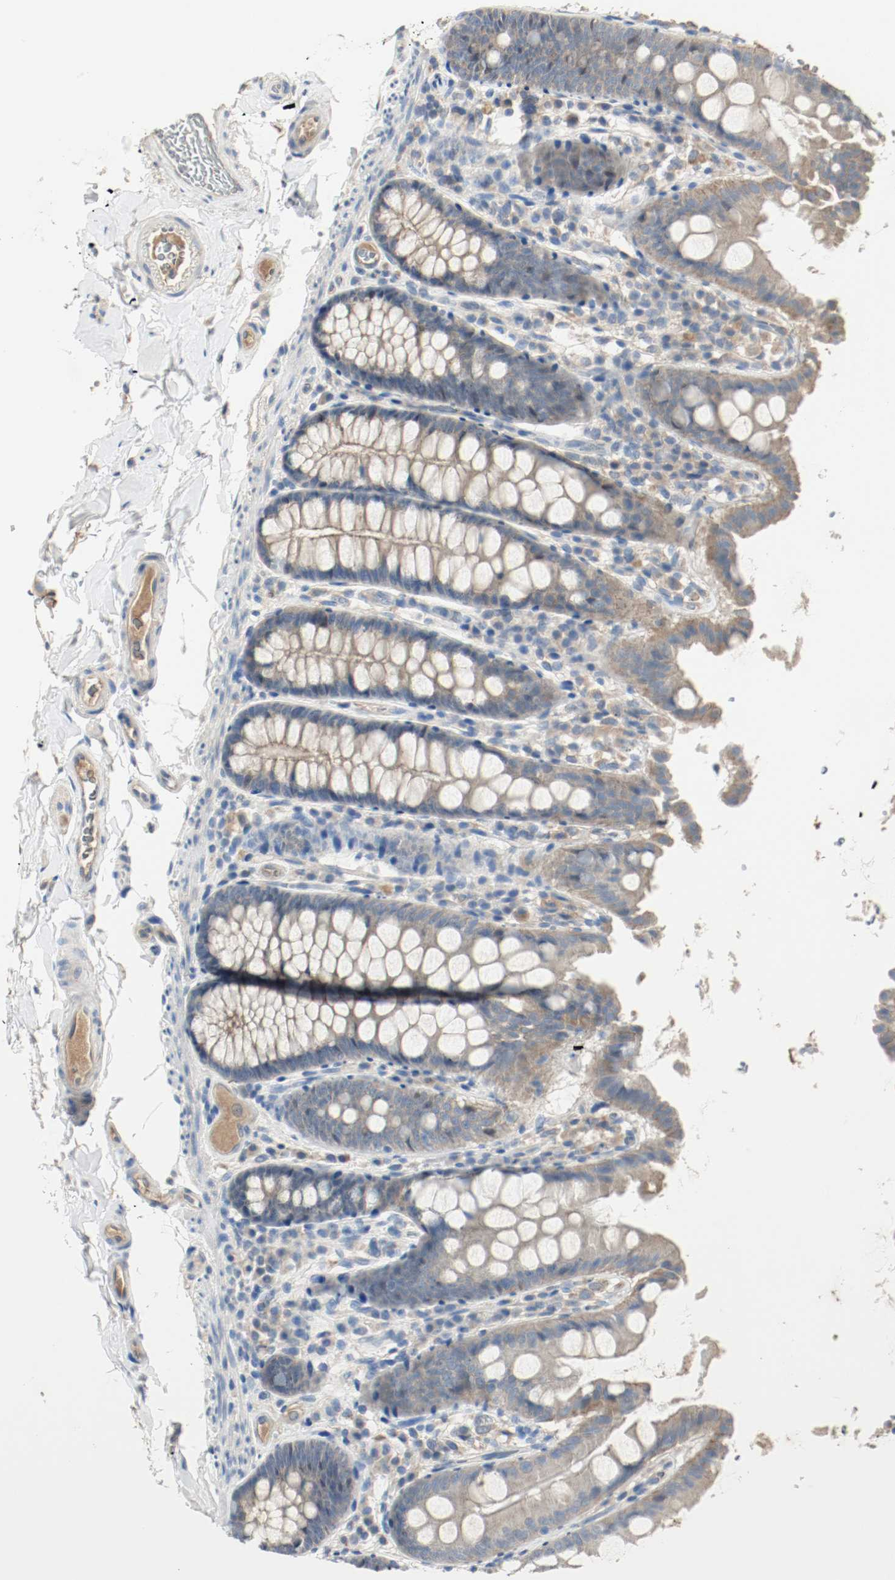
{"staining": {"intensity": "weak", "quantity": ">75%", "location": "cytoplasmic/membranous"}, "tissue": "colon", "cell_type": "Endothelial cells", "image_type": "normal", "snomed": [{"axis": "morphology", "description": "Normal tissue, NOS"}, {"axis": "topography", "description": "Colon"}], "caption": "IHC photomicrograph of unremarkable colon: colon stained using IHC shows low levels of weak protein expression localized specifically in the cytoplasmic/membranous of endothelial cells, appearing as a cytoplasmic/membranous brown color.", "gene": "MELTF", "patient": {"sex": "female", "age": 61}}